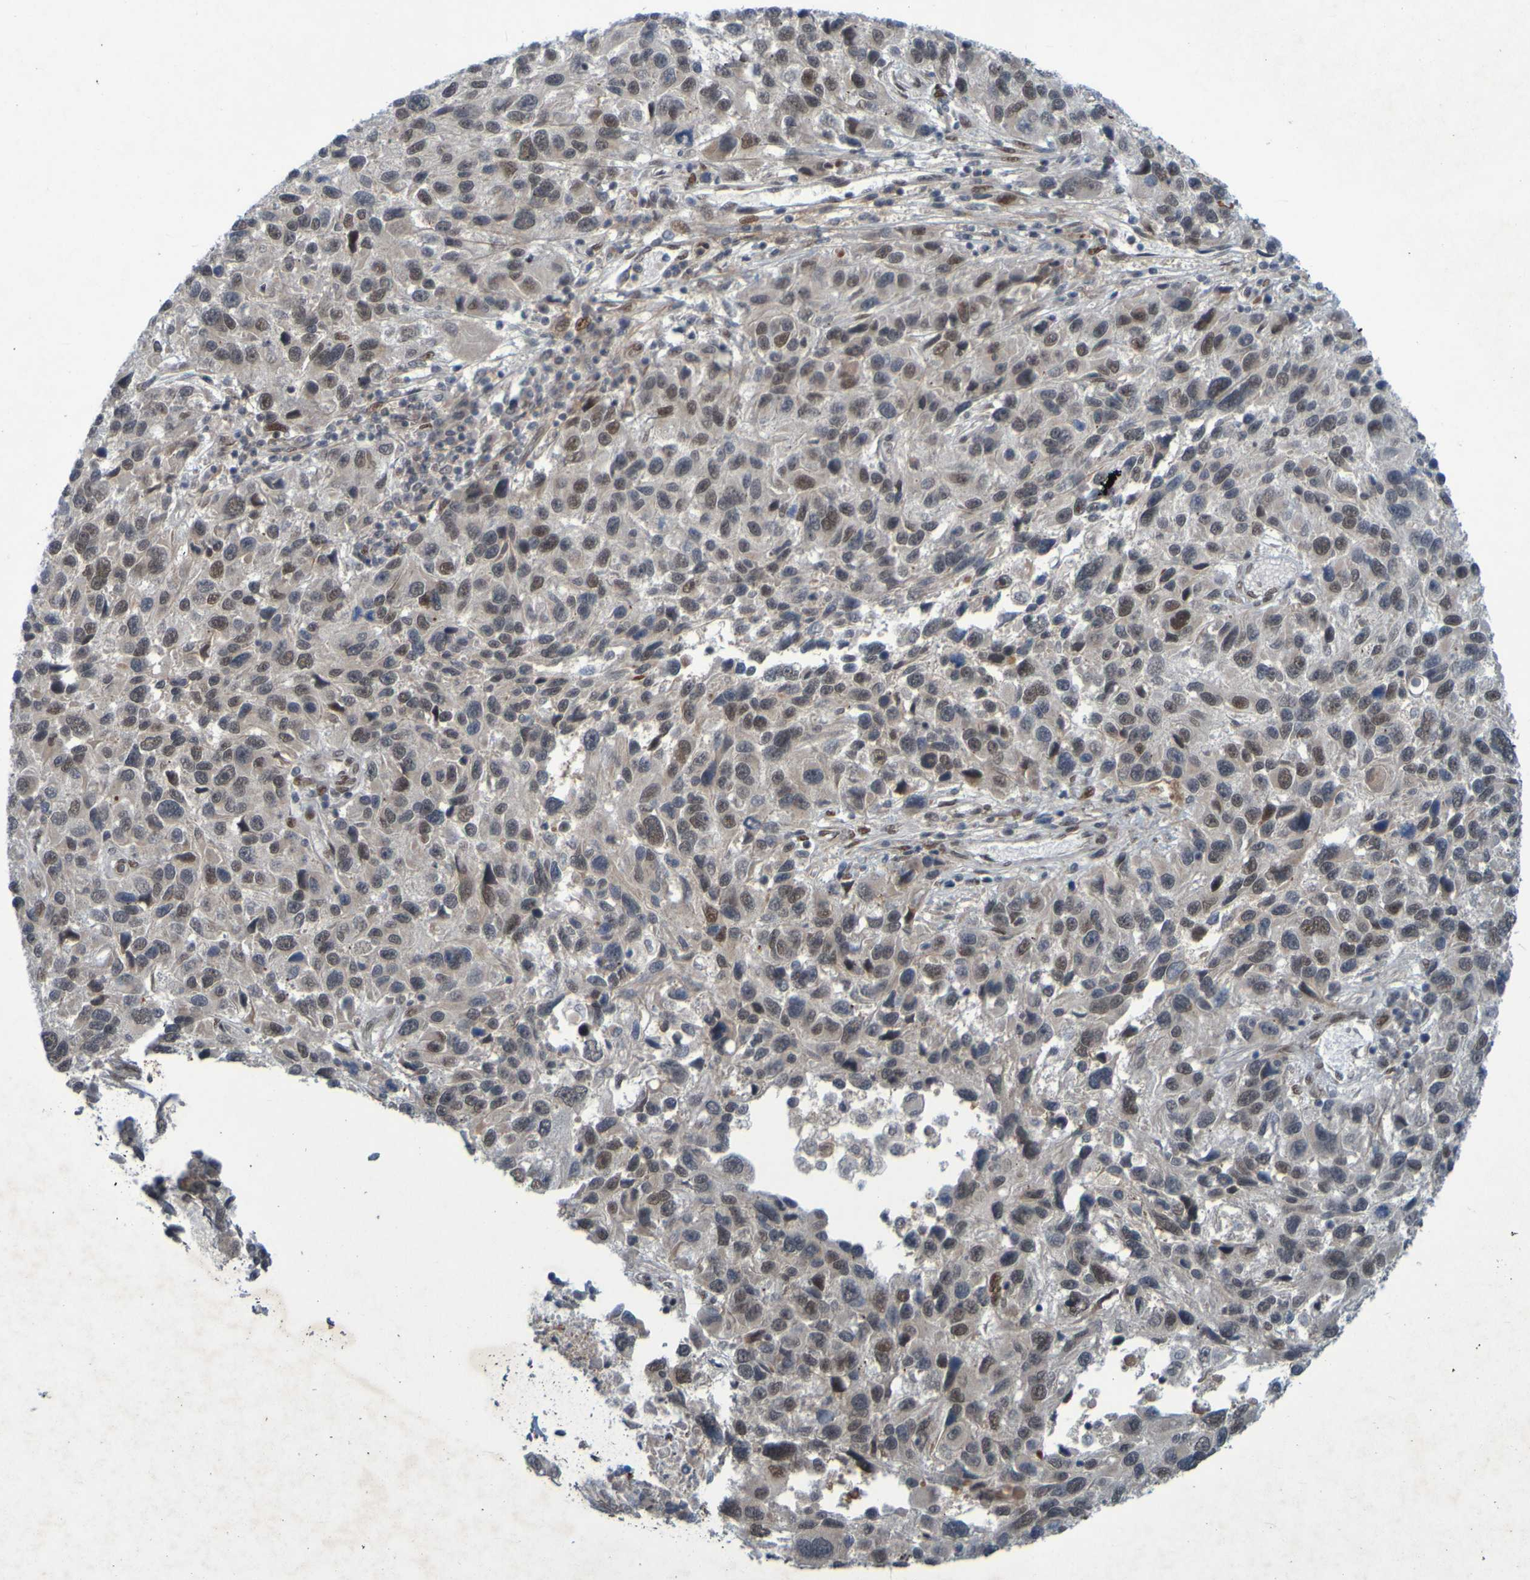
{"staining": {"intensity": "weak", "quantity": "25%-75%", "location": "nuclear"}, "tissue": "melanoma", "cell_type": "Tumor cells", "image_type": "cancer", "snomed": [{"axis": "morphology", "description": "Malignant melanoma, NOS"}, {"axis": "topography", "description": "Skin"}], "caption": "Immunohistochemistry (DAB) staining of melanoma displays weak nuclear protein expression in approximately 25%-75% of tumor cells.", "gene": "MCPH1", "patient": {"sex": "male", "age": 53}}